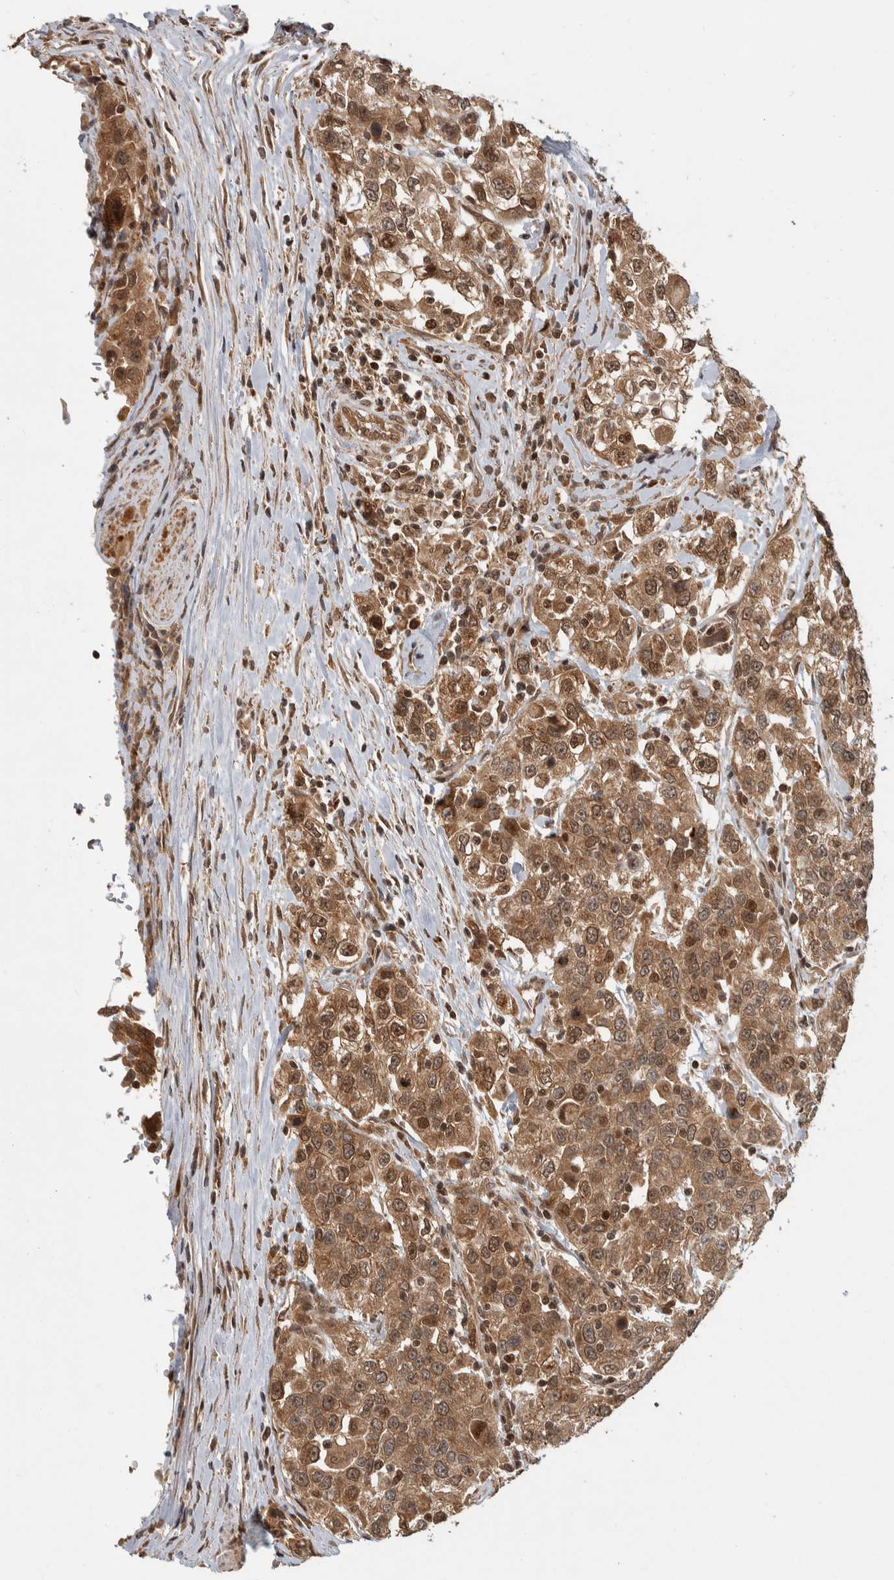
{"staining": {"intensity": "moderate", "quantity": ">75%", "location": "cytoplasmic/membranous,nuclear"}, "tissue": "urothelial cancer", "cell_type": "Tumor cells", "image_type": "cancer", "snomed": [{"axis": "morphology", "description": "Urothelial carcinoma, High grade"}, {"axis": "topography", "description": "Urinary bladder"}], "caption": "Moderate cytoplasmic/membranous and nuclear protein staining is seen in about >75% of tumor cells in urothelial cancer.", "gene": "RPS6KA4", "patient": {"sex": "female", "age": 80}}